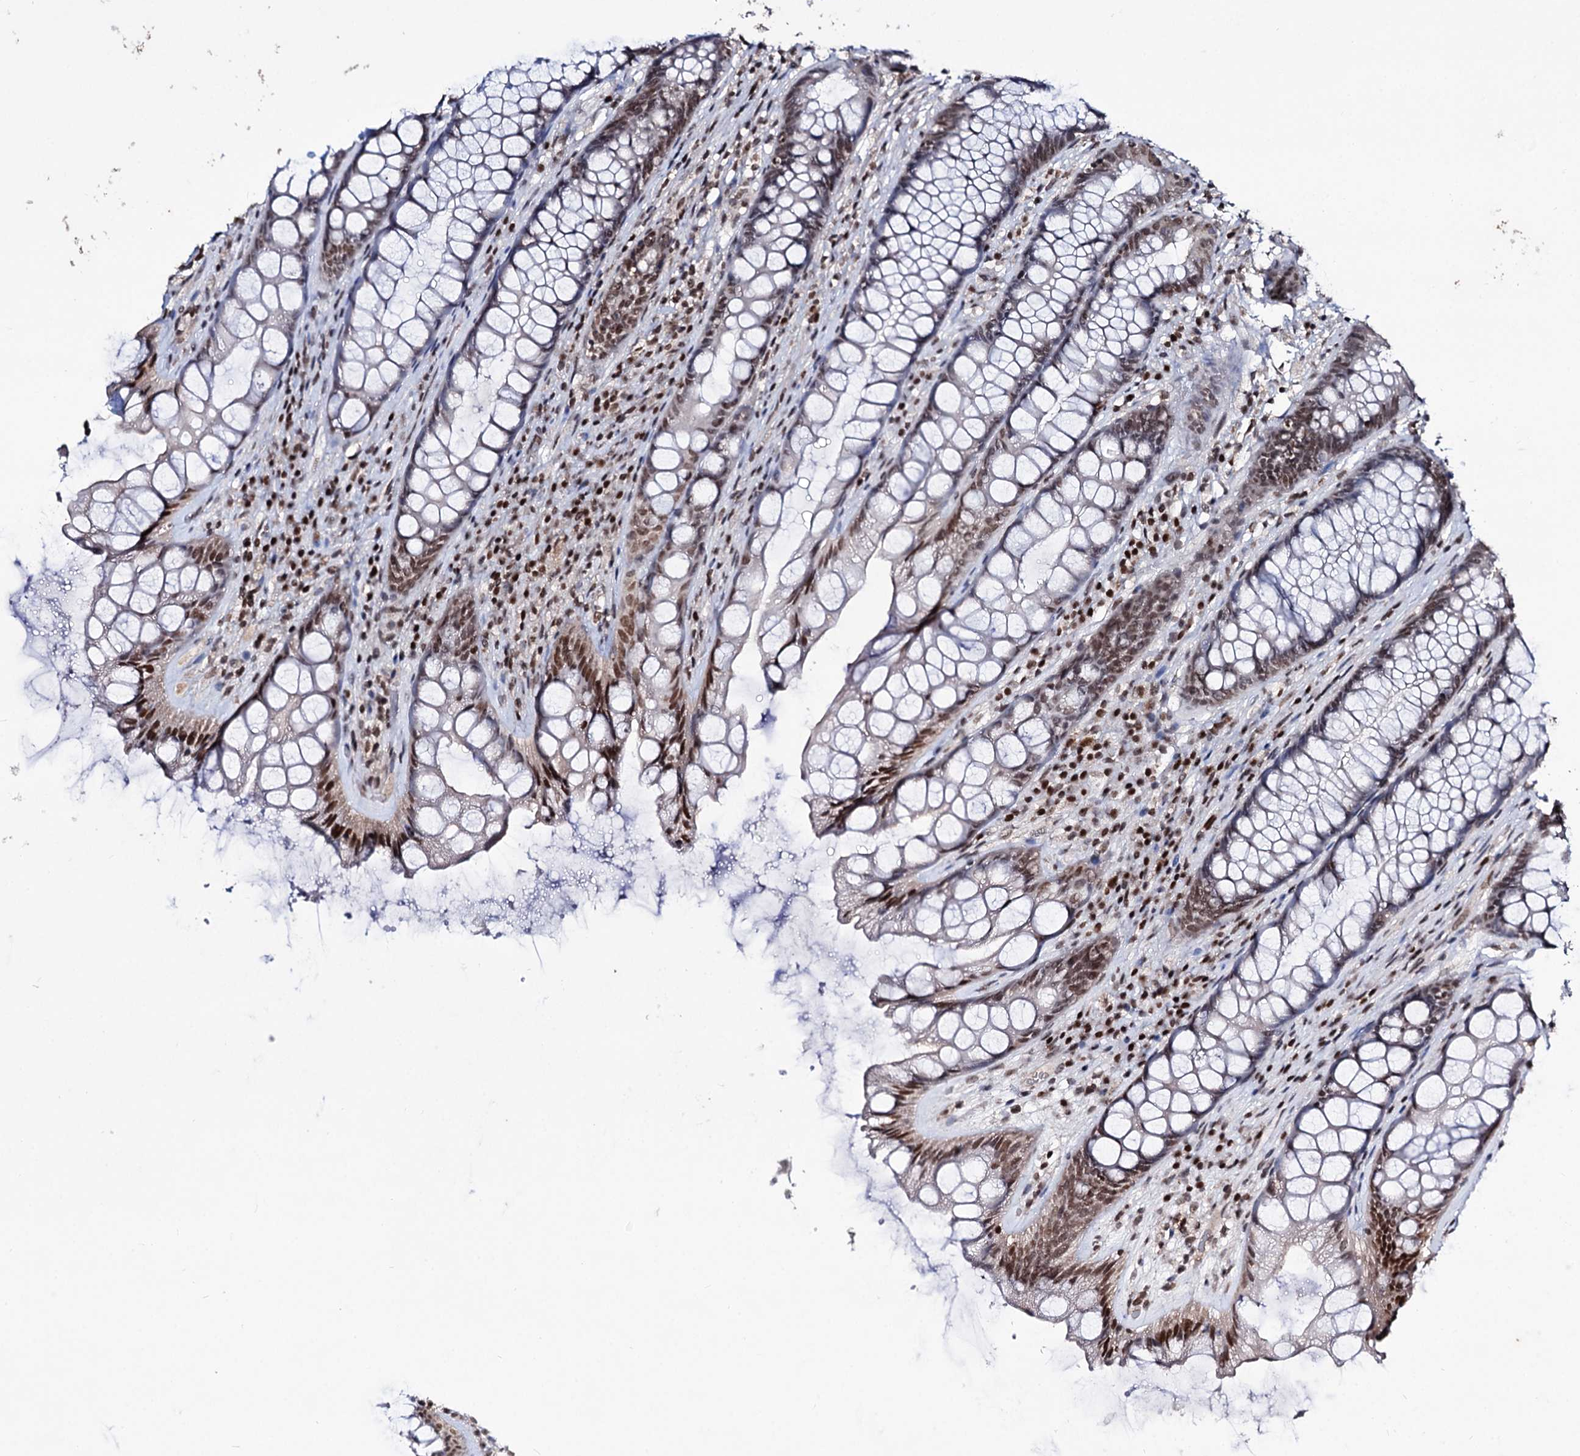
{"staining": {"intensity": "strong", "quantity": "25%-75%", "location": "nuclear"}, "tissue": "rectum", "cell_type": "Glandular cells", "image_type": "normal", "snomed": [{"axis": "morphology", "description": "Normal tissue, NOS"}, {"axis": "topography", "description": "Rectum"}], "caption": "Protein staining of benign rectum displays strong nuclear staining in approximately 25%-75% of glandular cells. (DAB = brown stain, brightfield microscopy at high magnification).", "gene": "SMCHD1", "patient": {"sex": "male", "age": 74}}